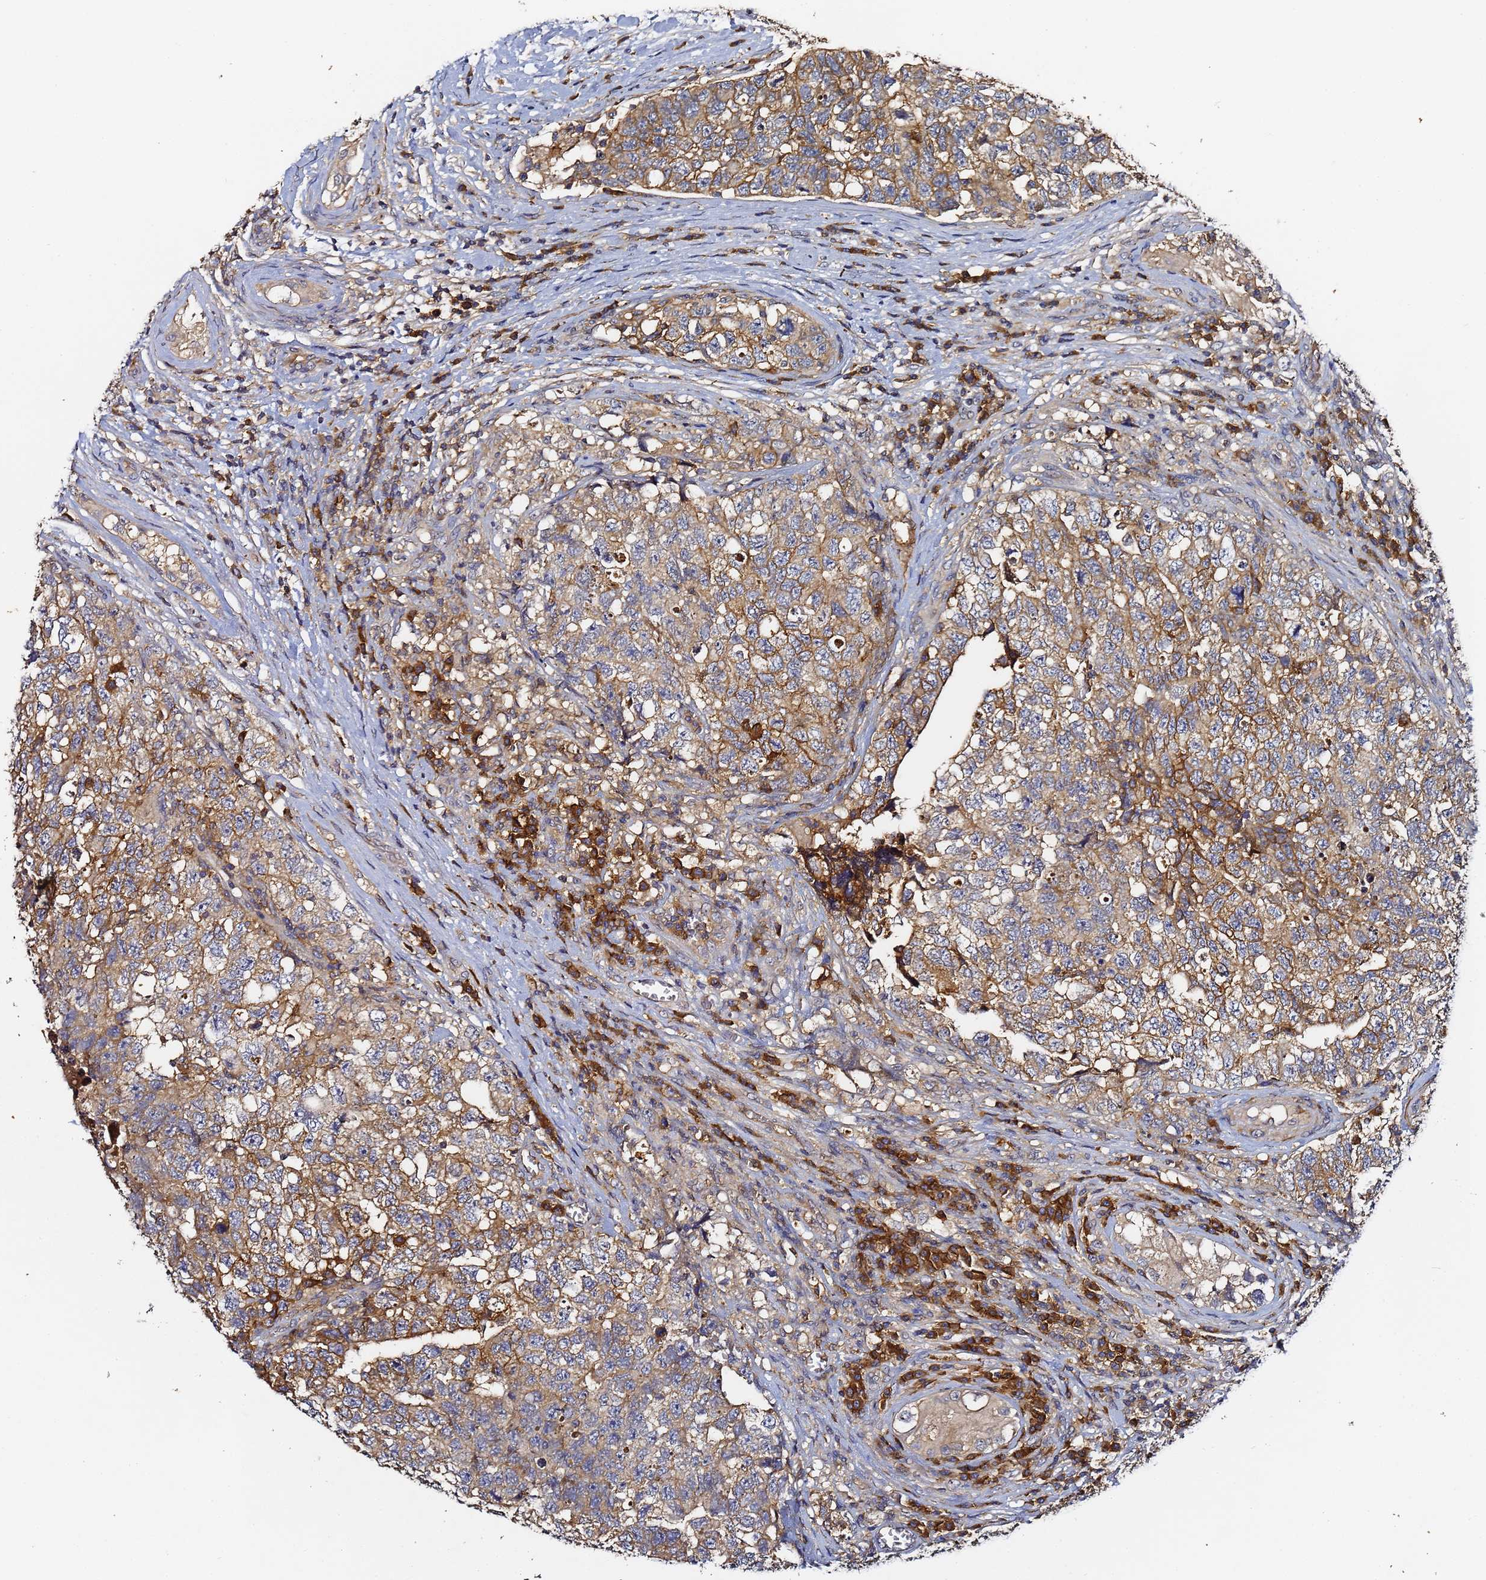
{"staining": {"intensity": "moderate", "quantity": ">75%", "location": "cytoplasmic/membranous"}, "tissue": "testis cancer", "cell_type": "Tumor cells", "image_type": "cancer", "snomed": [{"axis": "morphology", "description": "Carcinoma, Embryonal, NOS"}, {"axis": "topography", "description": "Testis"}], "caption": "A medium amount of moderate cytoplasmic/membranous positivity is present in about >75% of tumor cells in testis cancer (embryonal carcinoma) tissue.", "gene": "LRRC69", "patient": {"sex": "male", "age": 31}}